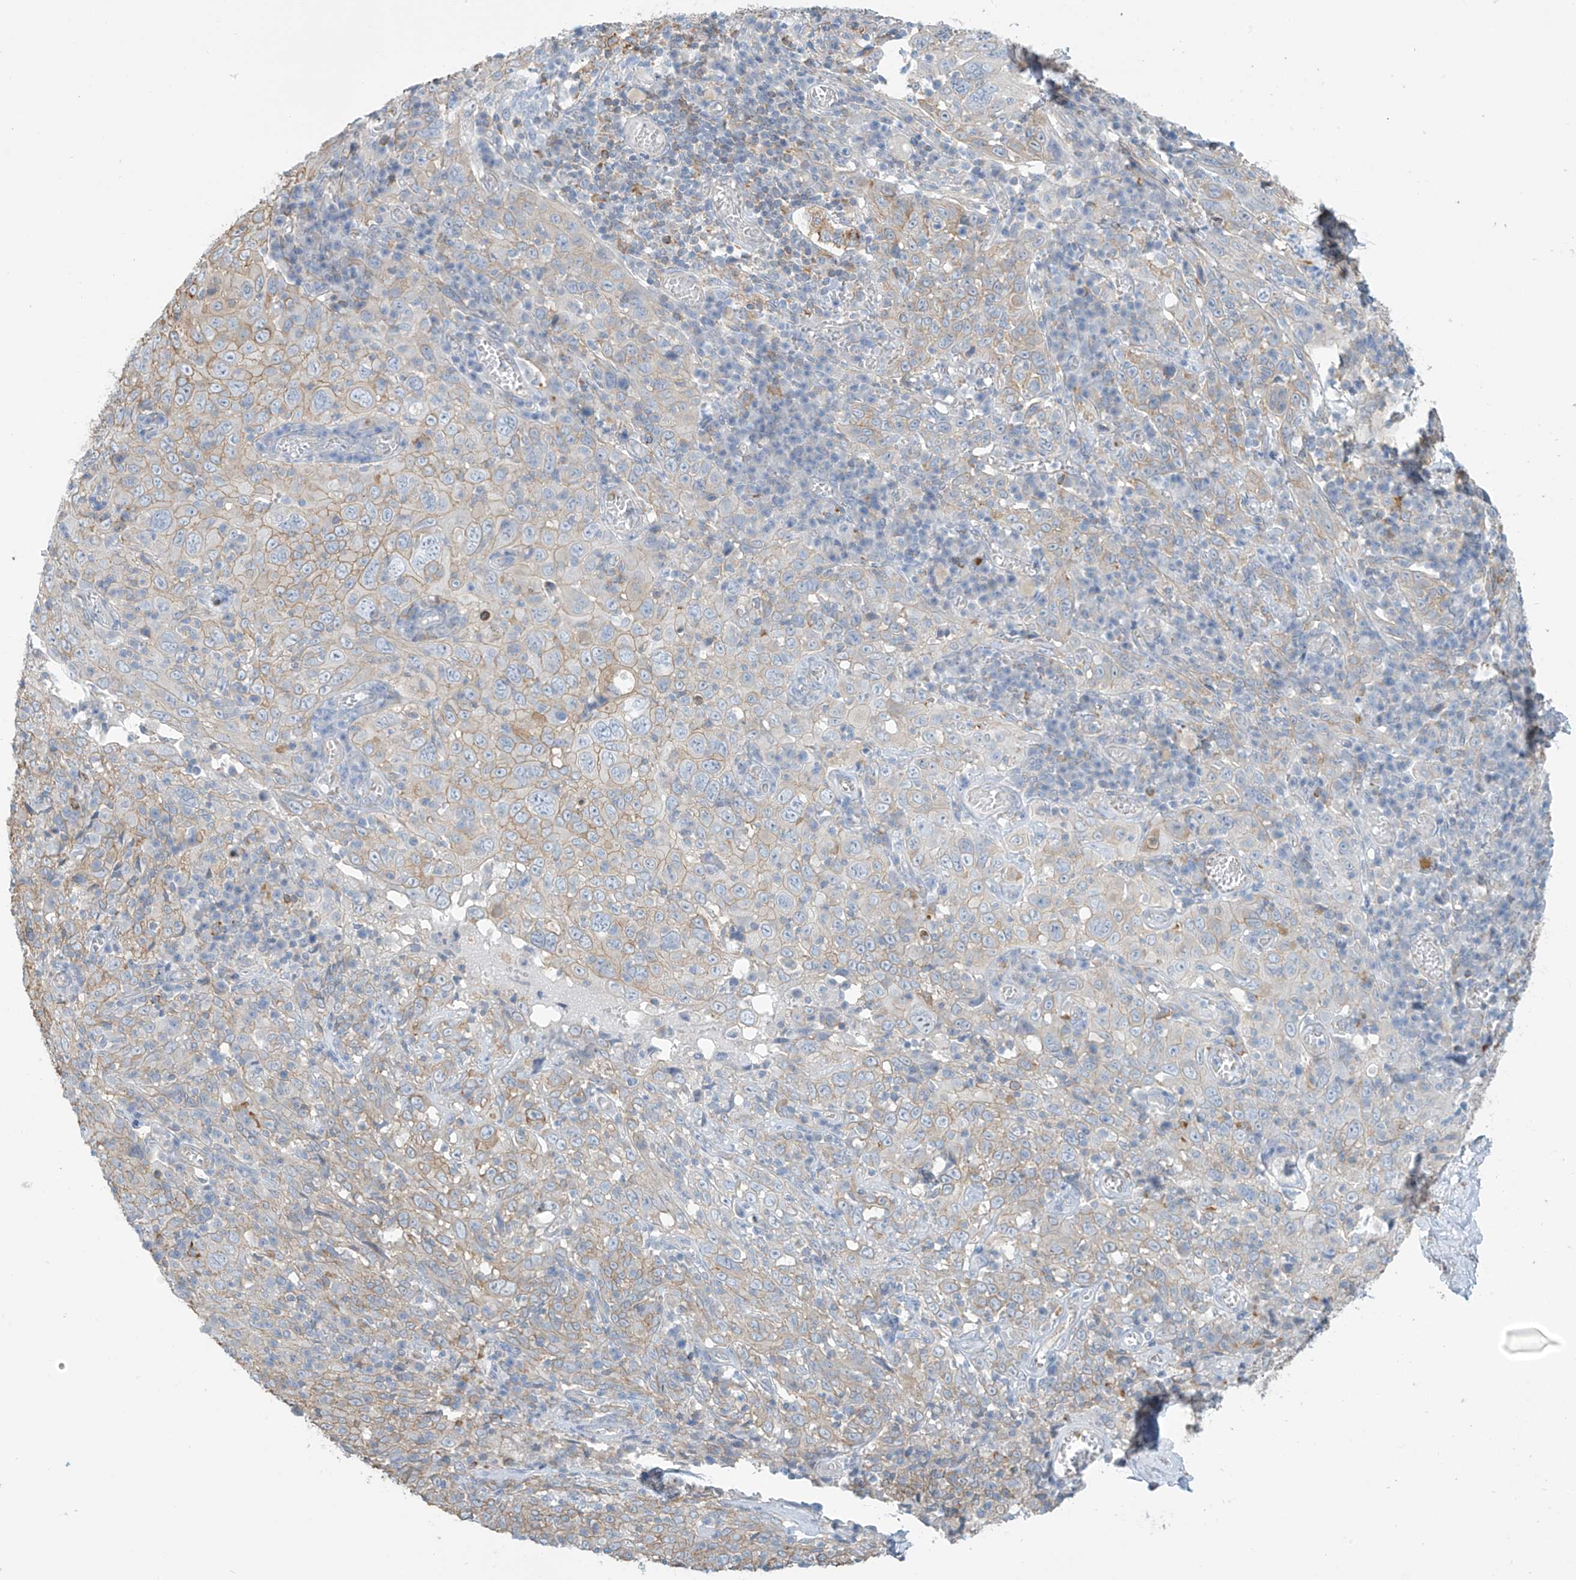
{"staining": {"intensity": "weak", "quantity": "25%-75%", "location": "cytoplasmic/membranous"}, "tissue": "cervical cancer", "cell_type": "Tumor cells", "image_type": "cancer", "snomed": [{"axis": "morphology", "description": "Squamous cell carcinoma, NOS"}, {"axis": "topography", "description": "Cervix"}], "caption": "Brown immunohistochemical staining in human cervical cancer (squamous cell carcinoma) reveals weak cytoplasmic/membranous staining in about 25%-75% of tumor cells.", "gene": "ZNF846", "patient": {"sex": "female", "age": 46}}